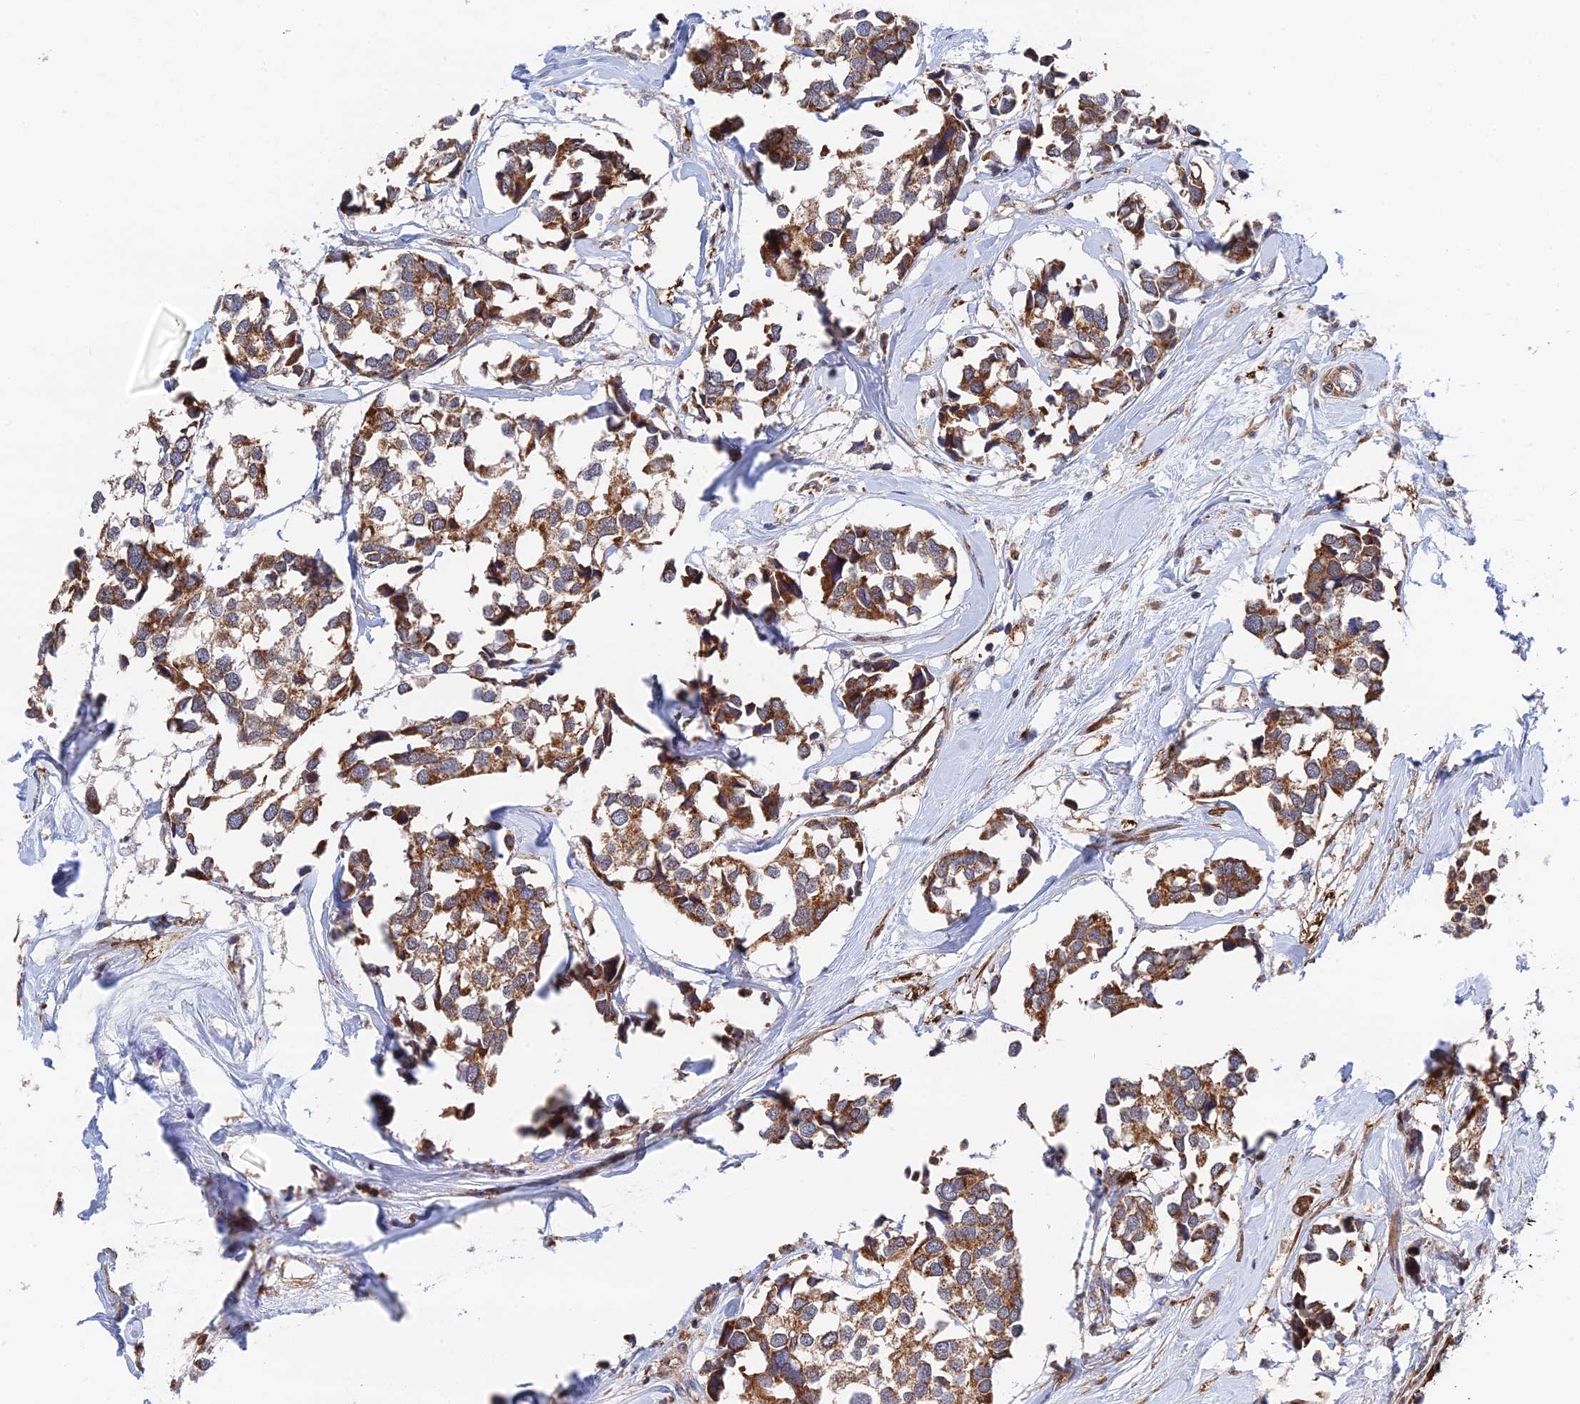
{"staining": {"intensity": "strong", "quantity": ">75%", "location": "cytoplasmic/membranous"}, "tissue": "breast cancer", "cell_type": "Tumor cells", "image_type": "cancer", "snomed": [{"axis": "morphology", "description": "Duct carcinoma"}, {"axis": "topography", "description": "Breast"}], "caption": "This photomicrograph demonstrates immunohistochemistry (IHC) staining of human breast intraductal carcinoma, with high strong cytoplasmic/membranous positivity in about >75% of tumor cells.", "gene": "ZNF320", "patient": {"sex": "female", "age": 83}}